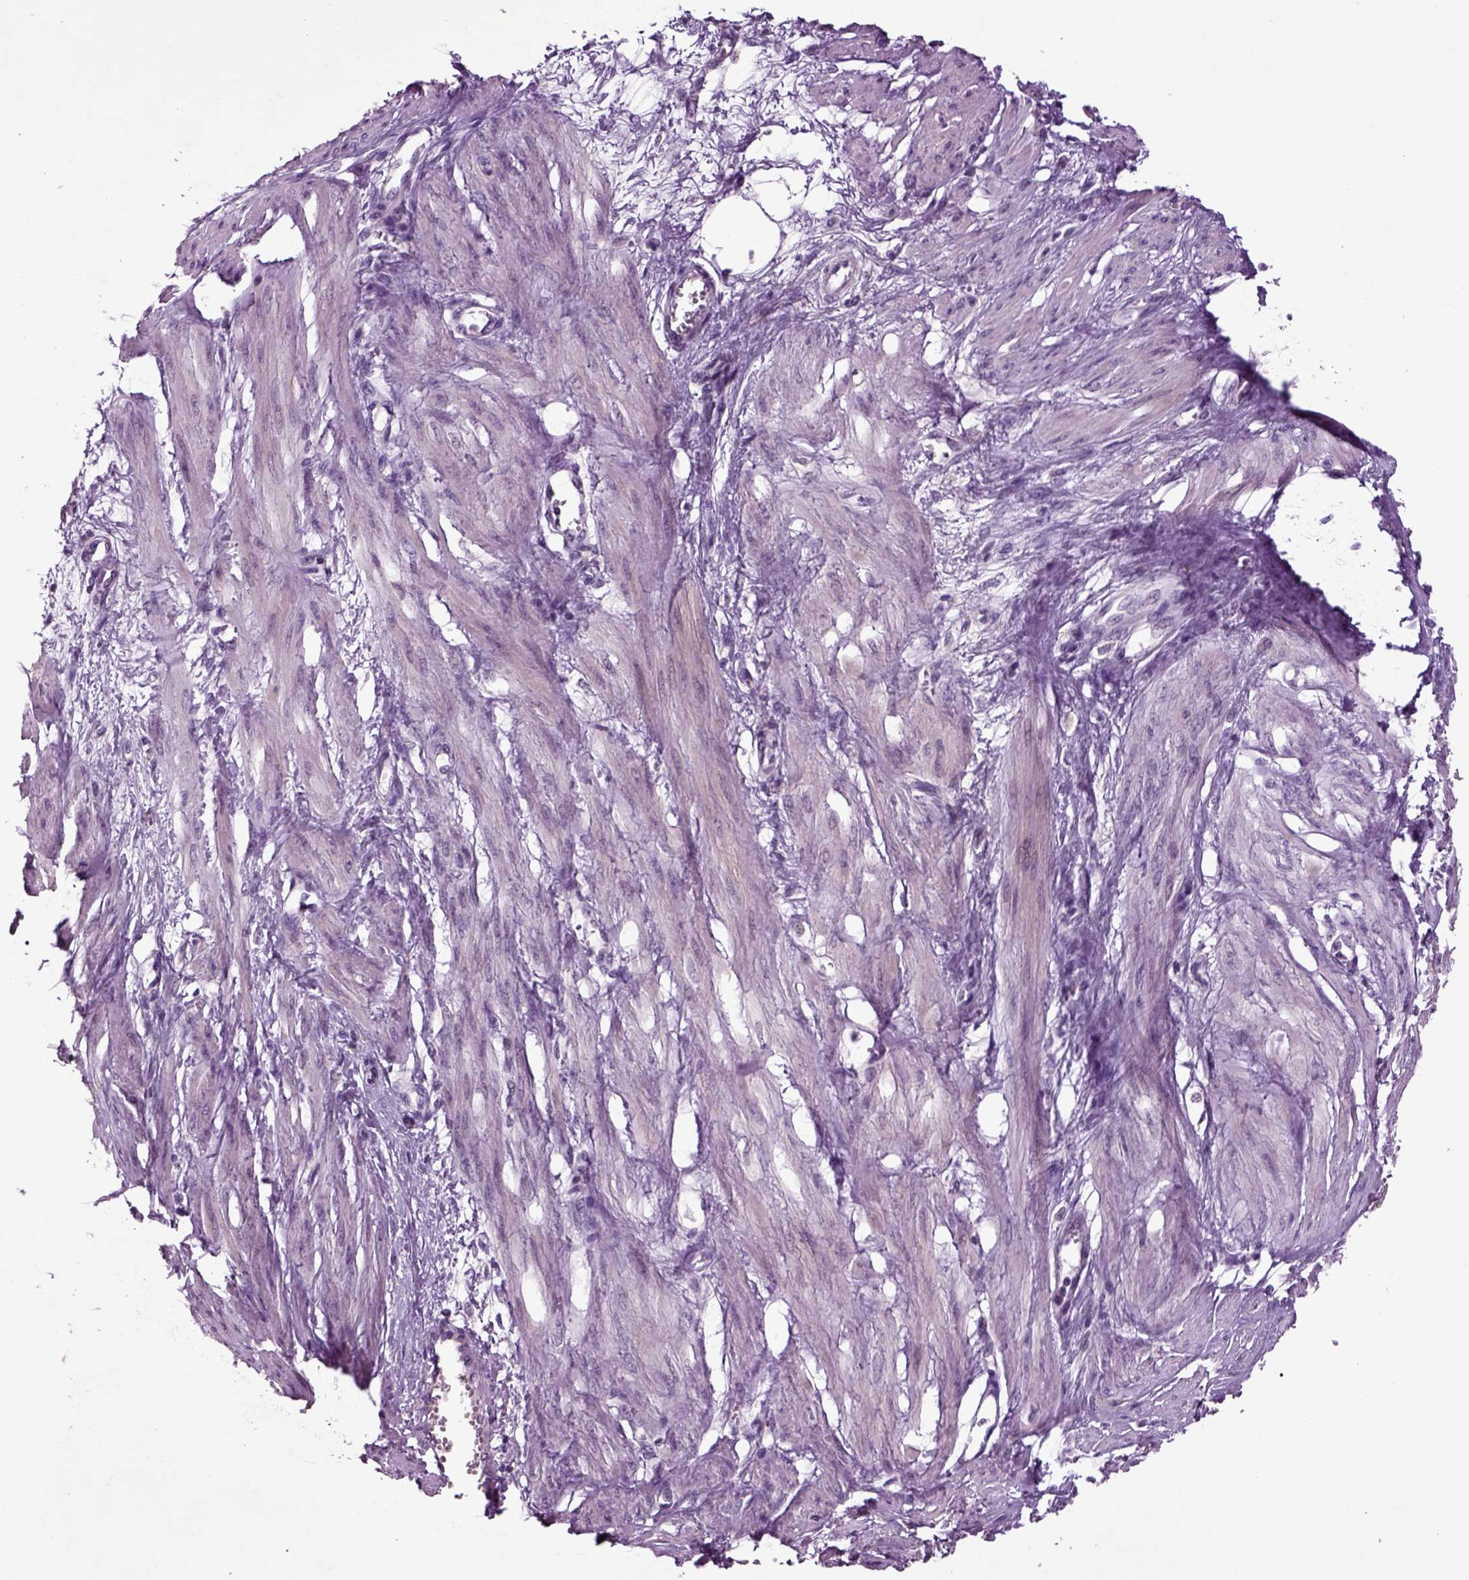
{"staining": {"intensity": "negative", "quantity": "none", "location": "none"}, "tissue": "smooth muscle", "cell_type": "Smooth muscle cells", "image_type": "normal", "snomed": [{"axis": "morphology", "description": "Normal tissue, NOS"}, {"axis": "topography", "description": "Smooth muscle"}, {"axis": "topography", "description": "Uterus"}], "caption": "There is no significant staining in smooth muscle cells of smooth muscle. (DAB (3,3'-diaminobenzidine) IHC visualized using brightfield microscopy, high magnification).", "gene": "CRHR1", "patient": {"sex": "female", "age": 39}}